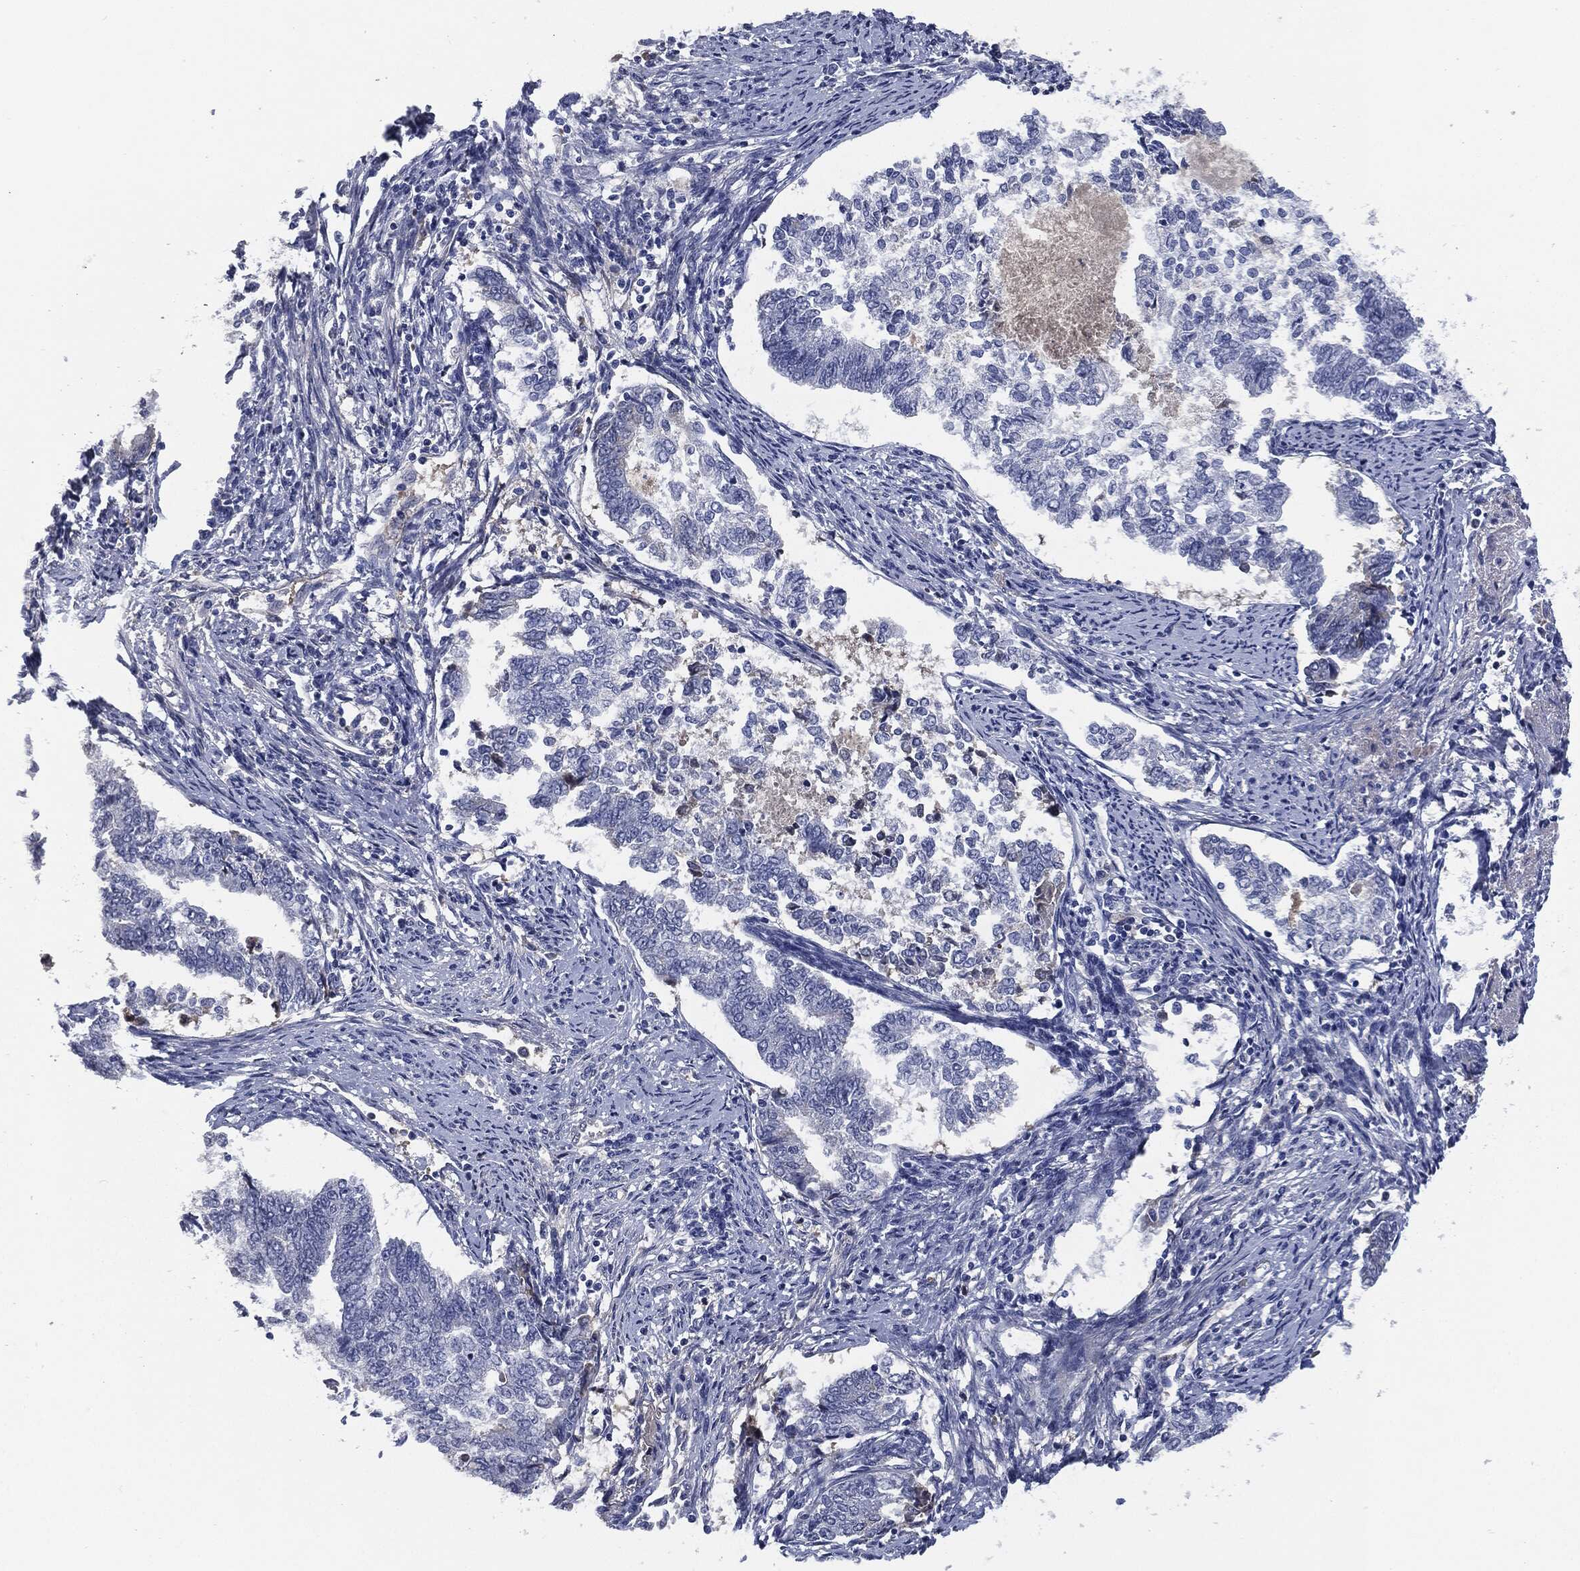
{"staining": {"intensity": "negative", "quantity": "none", "location": "none"}, "tissue": "endometrial cancer", "cell_type": "Tumor cells", "image_type": "cancer", "snomed": [{"axis": "morphology", "description": "Adenocarcinoma, NOS"}, {"axis": "topography", "description": "Endometrium"}], "caption": "Tumor cells show no significant staining in endometrial adenocarcinoma.", "gene": "SIGLEC7", "patient": {"sex": "female", "age": 65}}